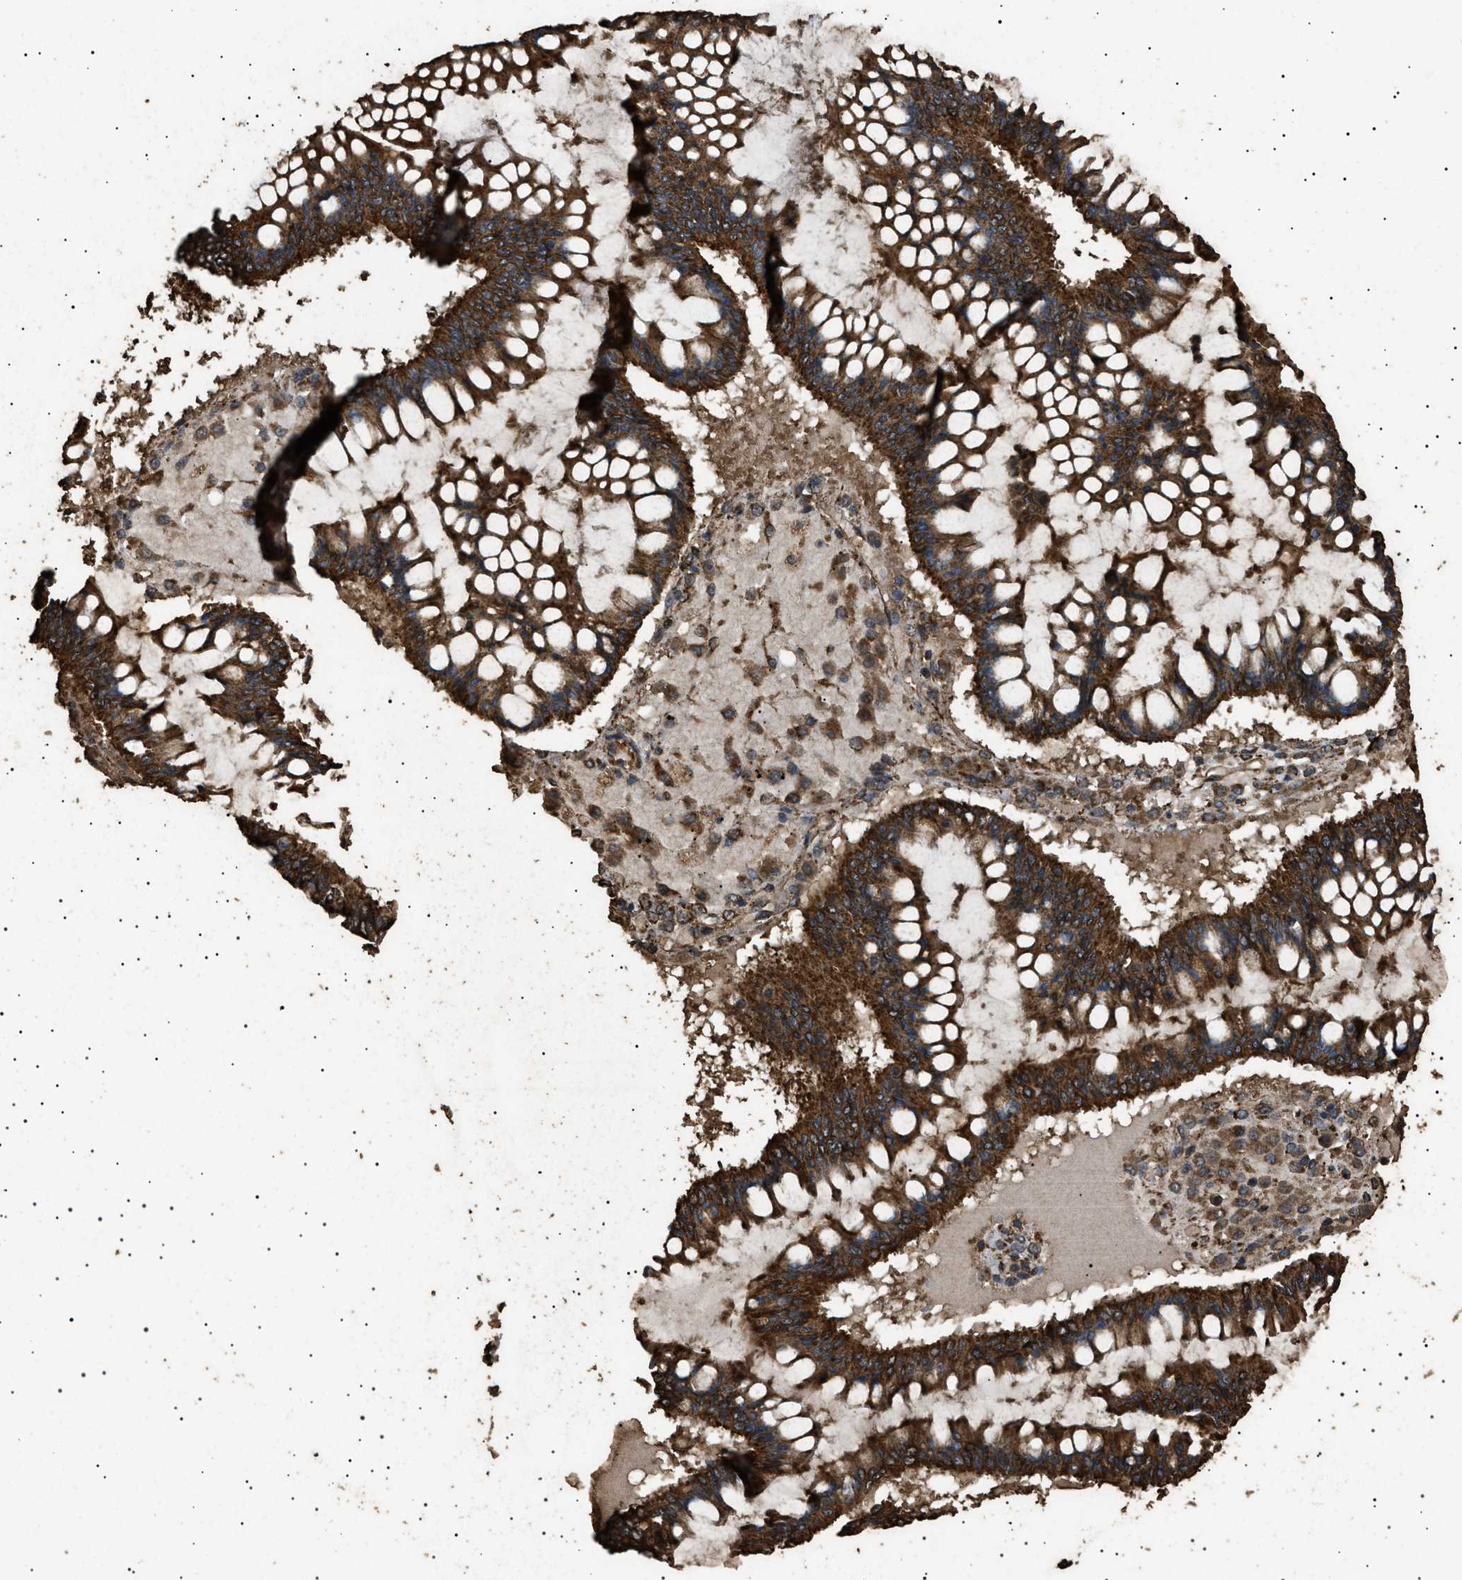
{"staining": {"intensity": "strong", "quantity": ">75%", "location": "cytoplasmic/membranous"}, "tissue": "ovarian cancer", "cell_type": "Tumor cells", "image_type": "cancer", "snomed": [{"axis": "morphology", "description": "Cystadenocarcinoma, mucinous, NOS"}, {"axis": "topography", "description": "Ovary"}], "caption": "Immunohistochemical staining of ovarian mucinous cystadenocarcinoma reveals high levels of strong cytoplasmic/membranous staining in about >75% of tumor cells.", "gene": "CYRIA", "patient": {"sex": "female", "age": 73}}